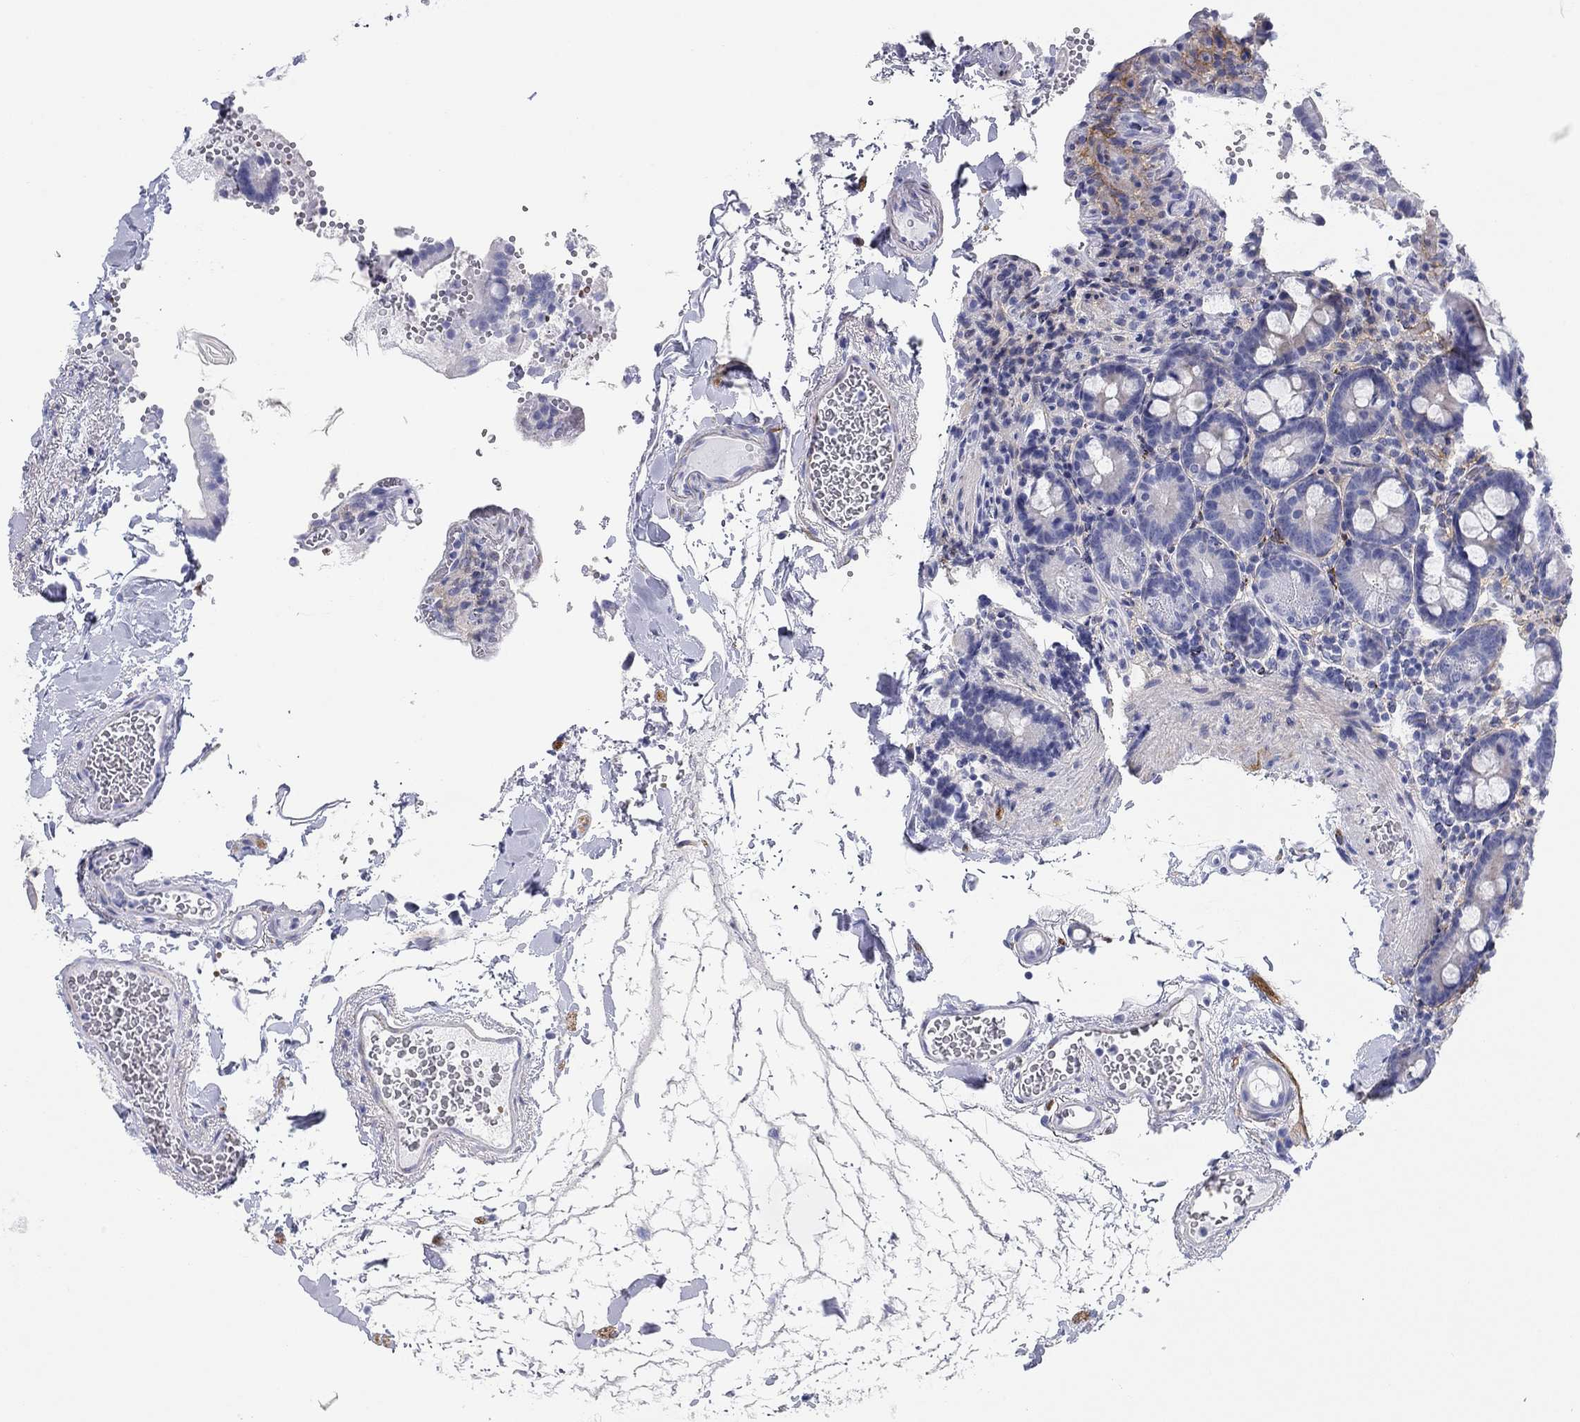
{"staining": {"intensity": "negative", "quantity": "none", "location": "none"}, "tissue": "duodenum", "cell_type": "Glandular cells", "image_type": "normal", "snomed": [{"axis": "morphology", "description": "Normal tissue, NOS"}, {"axis": "topography", "description": "Duodenum"}], "caption": "This is an immunohistochemistry image of normal human duodenum. There is no staining in glandular cells.", "gene": "GPC1", "patient": {"sex": "male", "age": 59}}